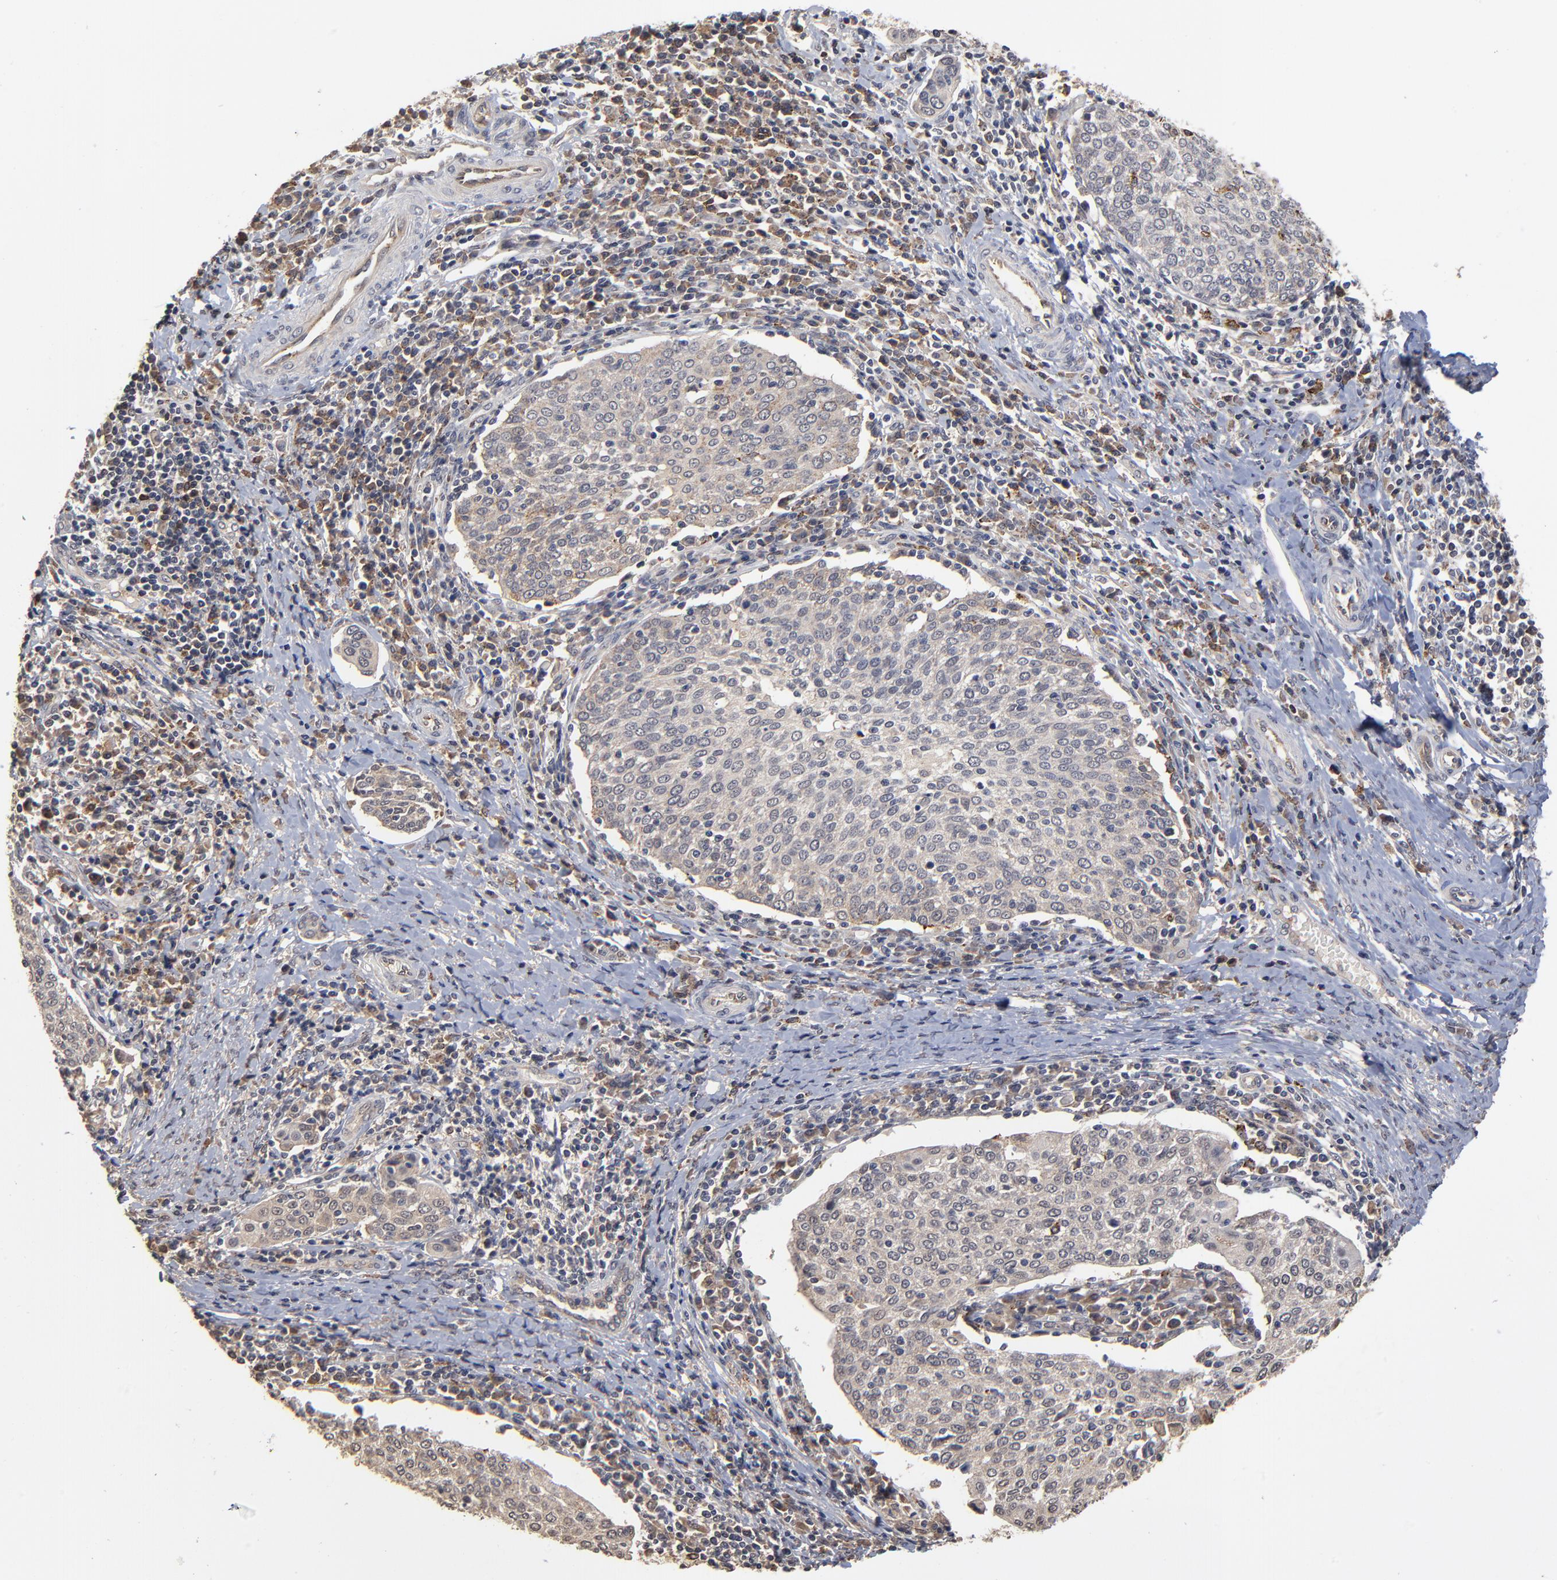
{"staining": {"intensity": "weak", "quantity": "<25%", "location": "cytoplasmic/membranous"}, "tissue": "cervical cancer", "cell_type": "Tumor cells", "image_type": "cancer", "snomed": [{"axis": "morphology", "description": "Squamous cell carcinoma, NOS"}, {"axis": "topography", "description": "Cervix"}], "caption": "Immunohistochemistry (IHC) micrograph of human cervical cancer (squamous cell carcinoma) stained for a protein (brown), which demonstrates no positivity in tumor cells. (Immunohistochemistry, brightfield microscopy, high magnification).", "gene": "ASB8", "patient": {"sex": "female", "age": 40}}